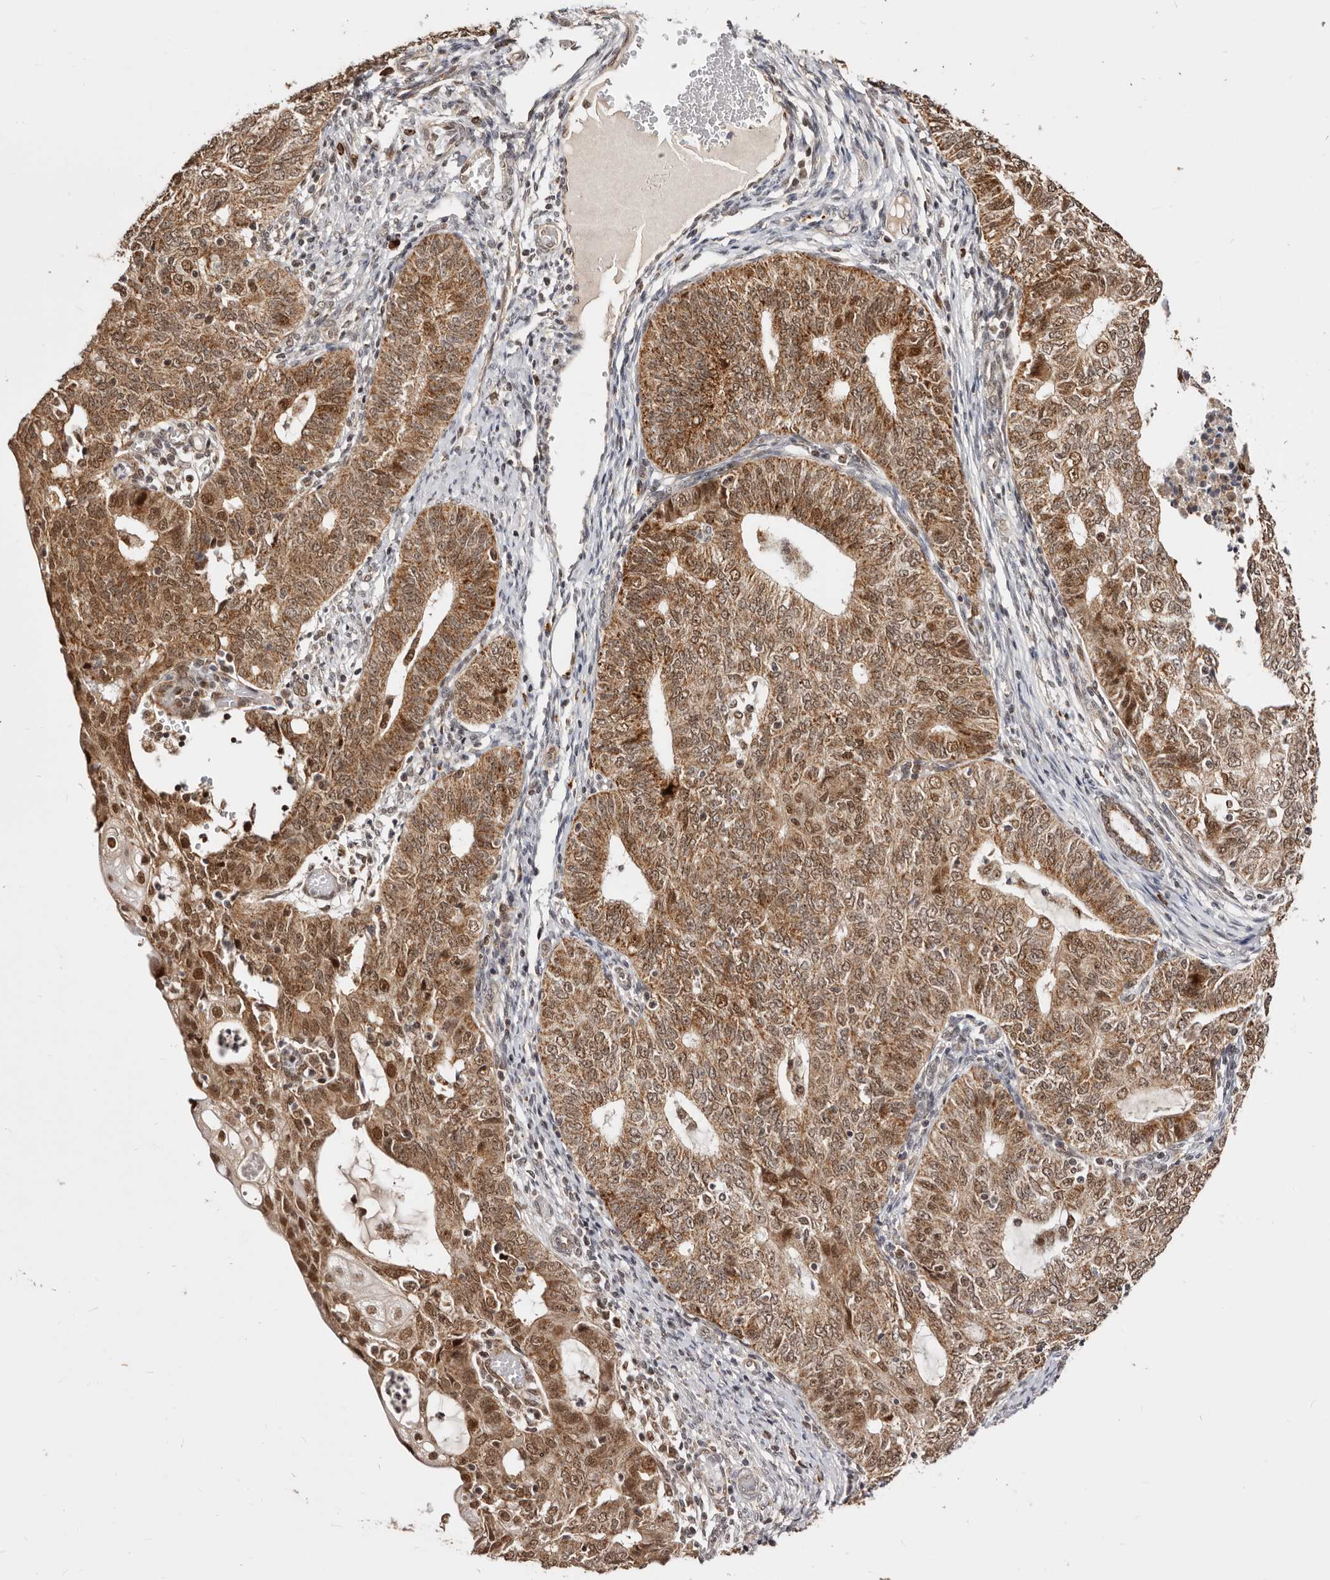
{"staining": {"intensity": "moderate", "quantity": ">75%", "location": "cytoplasmic/membranous,nuclear"}, "tissue": "endometrial cancer", "cell_type": "Tumor cells", "image_type": "cancer", "snomed": [{"axis": "morphology", "description": "Adenocarcinoma, NOS"}, {"axis": "topography", "description": "Endometrium"}], "caption": "Brown immunohistochemical staining in endometrial adenocarcinoma demonstrates moderate cytoplasmic/membranous and nuclear positivity in approximately >75% of tumor cells.", "gene": "SEC14L1", "patient": {"sex": "female", "age": 32}}